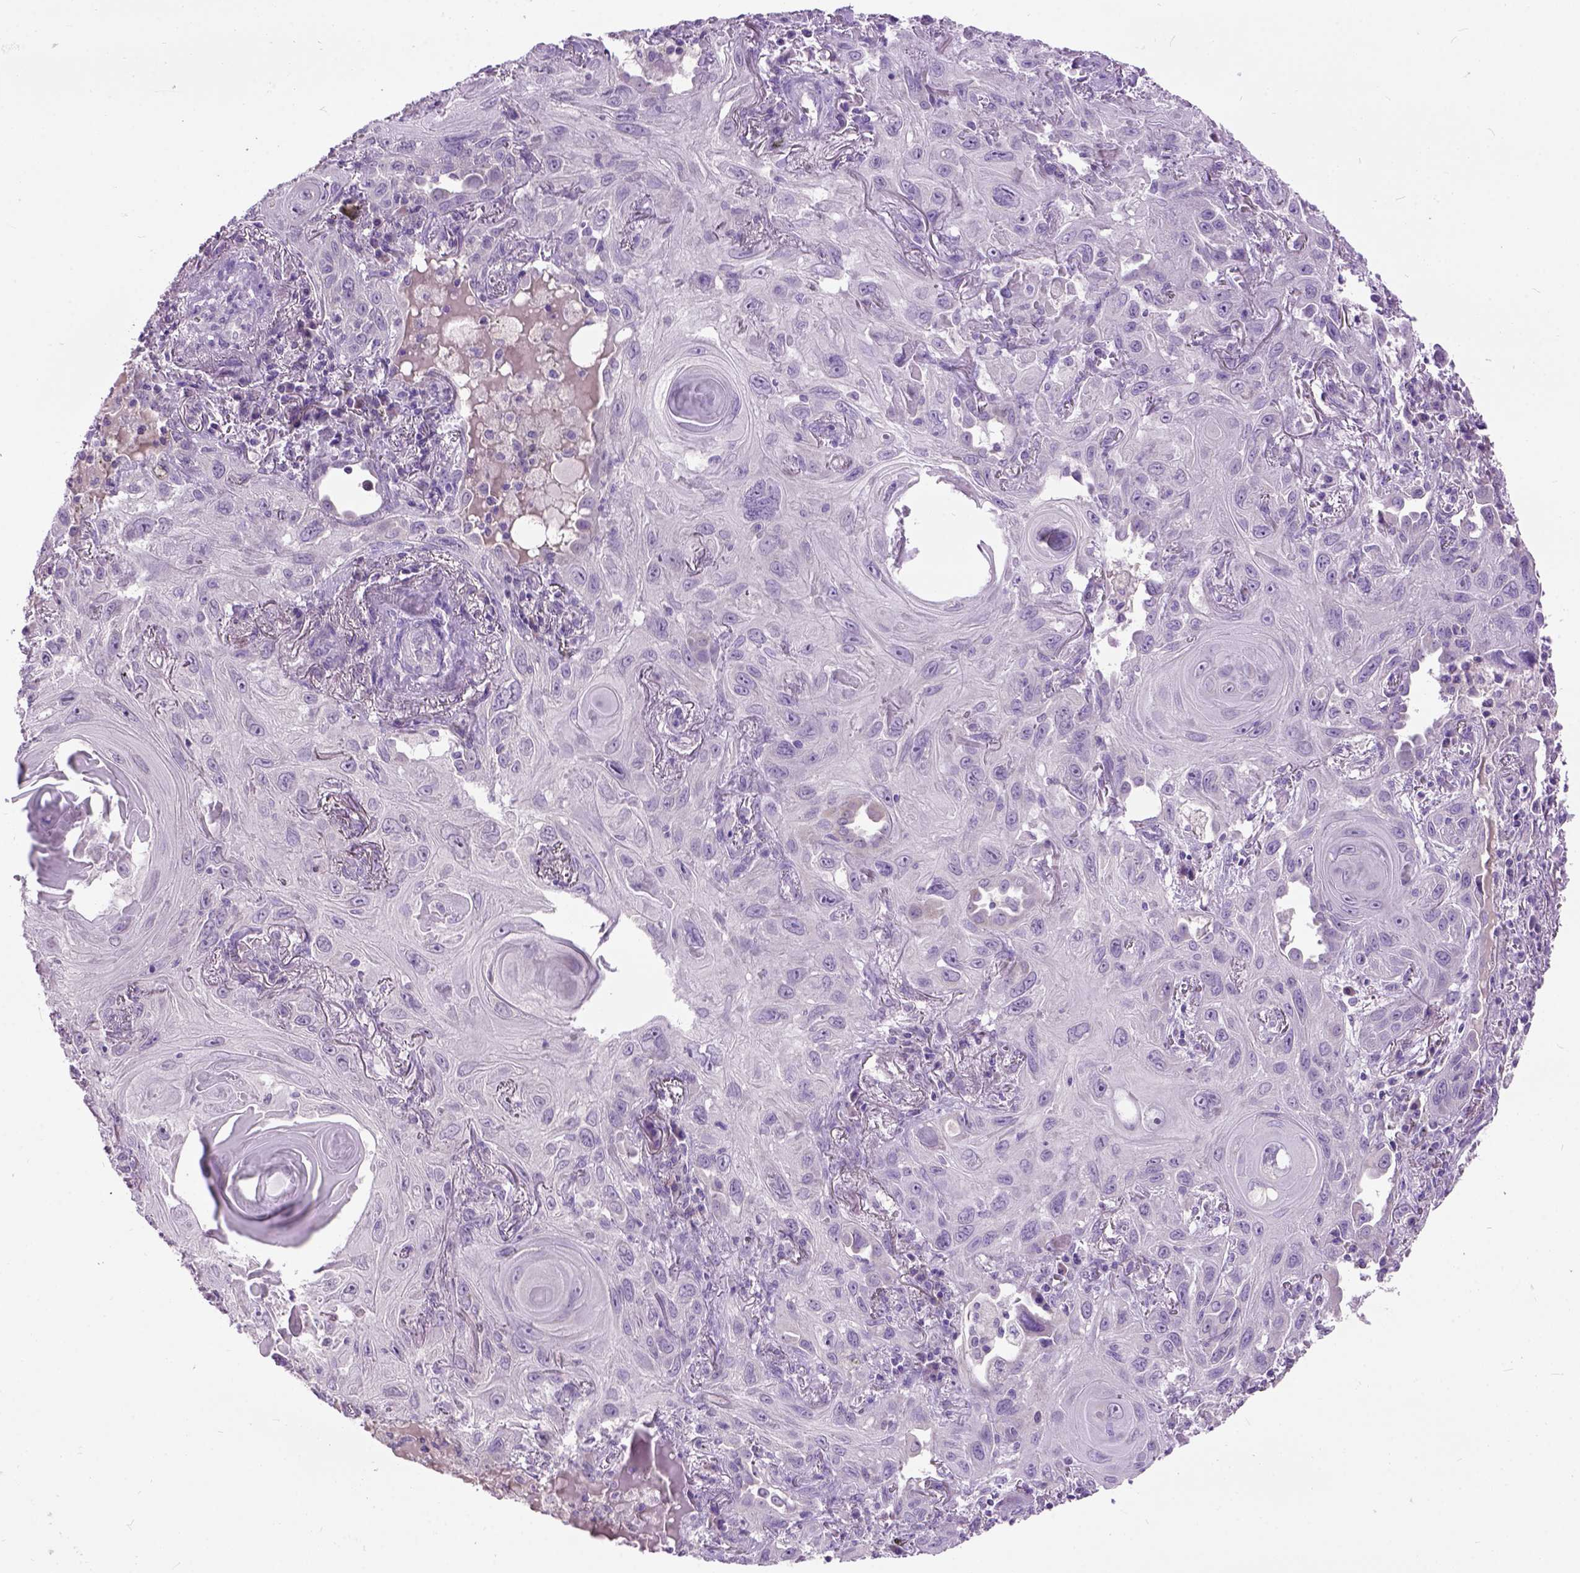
{"staining": {"intensity": "negative", "quantity": "none", "location": "none"}, "tissue": "lung cancer", "cell_type": "Tumor cells", "image_type": "cancer", "snomed": [{"axis": "morphology", "description": "Squamous cell carcinoma, NOS"}, {"axis": "topography", "description": "Lung"}], "caption": "IHC photomicrograph of neoplastic tissue: human lung cancer (squamous cell carcinoma) stained with DAB displays no significant protein expression in tumor cells.", "gene": "MAPT", "patient": {"sex": "male", "age": 79}}